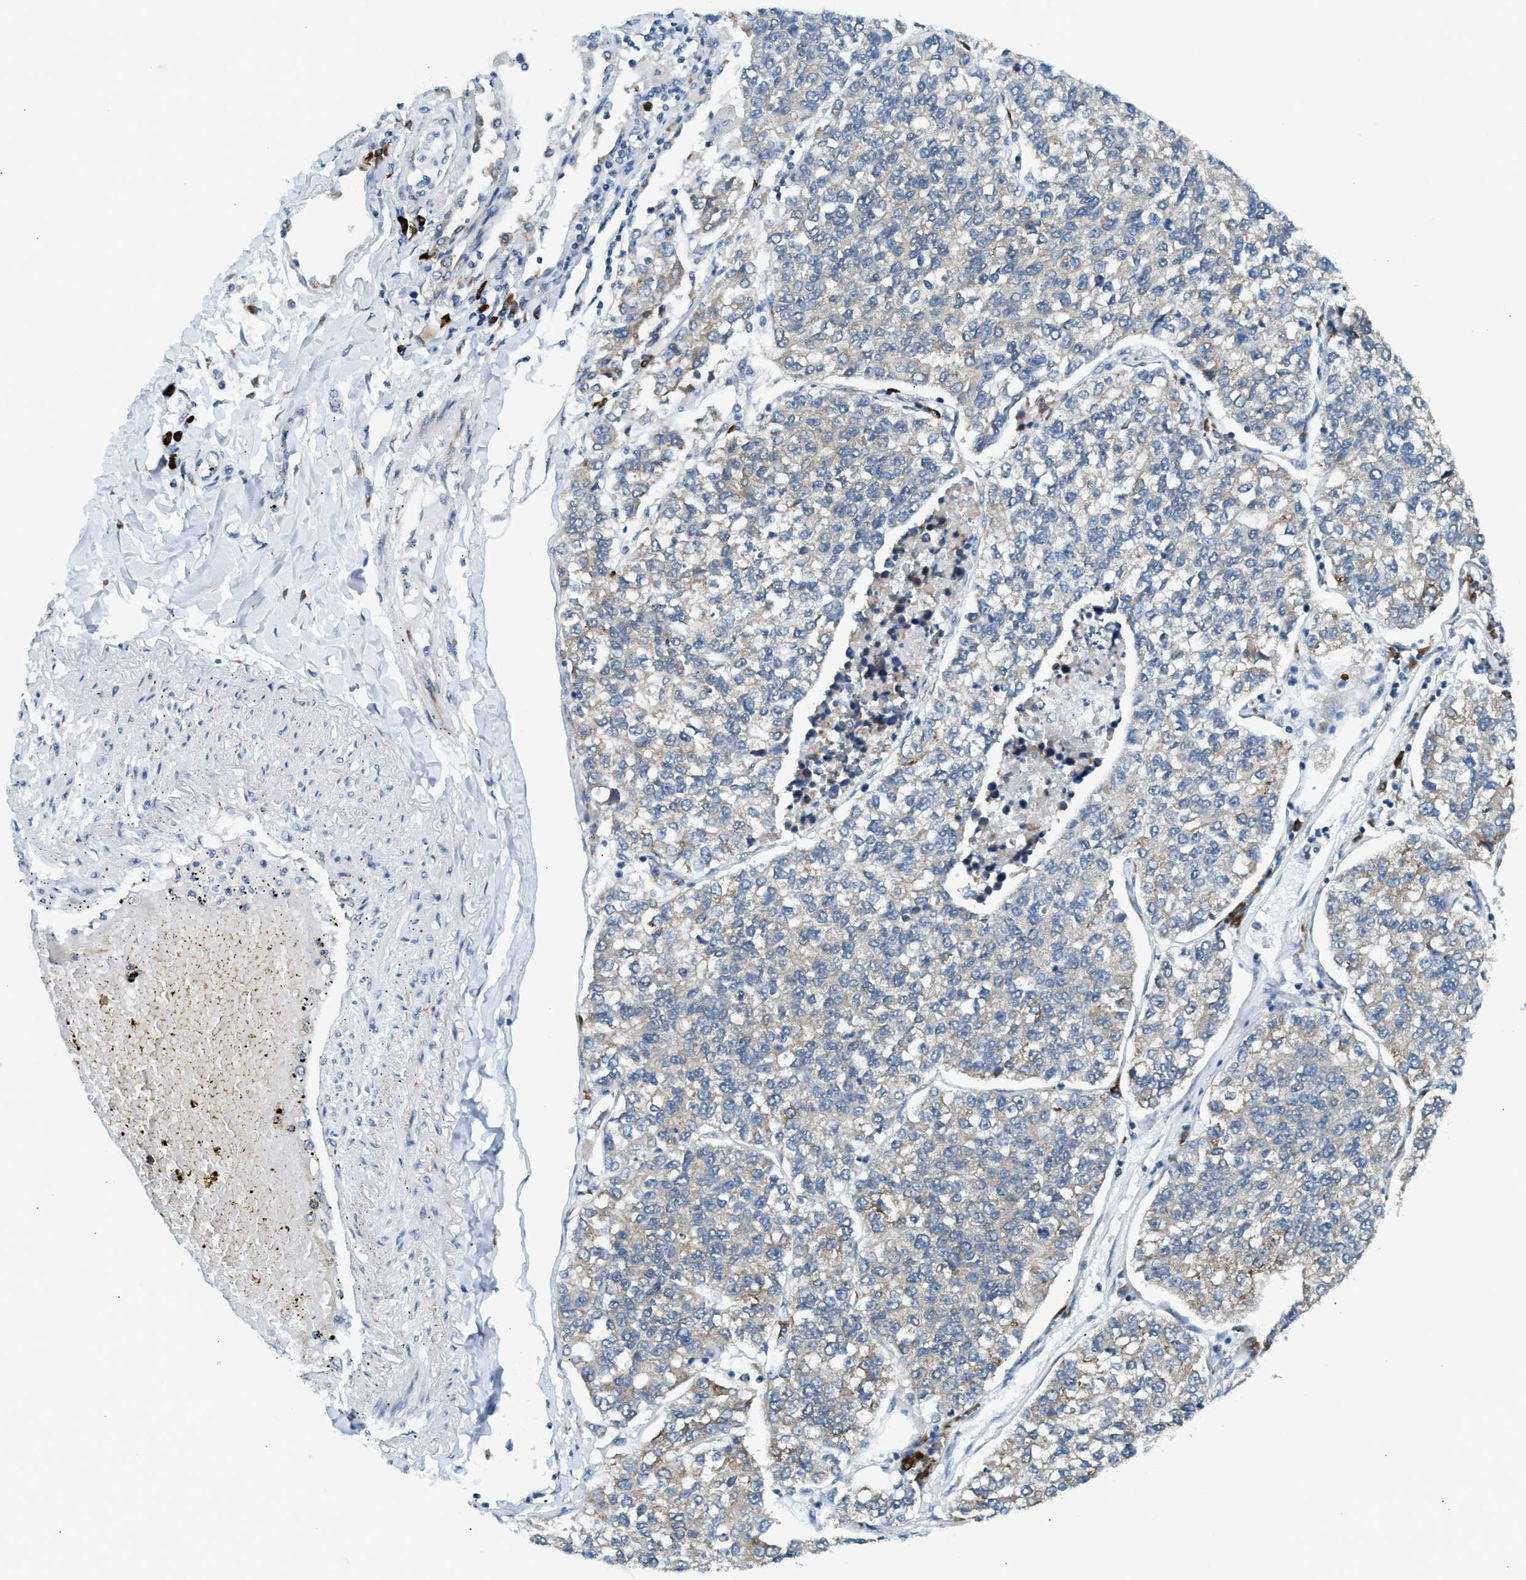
{"staining": {"intensity": "weak", "quantity": ">75%", "location": "cytoplasmic/membranous"}, "tissue": "lung cancer", "cell_type": "Tumor cells", "image_type": "cancer", "snomed": [{"axis": "morphology", "description": "Adenocarcinoma, NOS"}, {"axis": "topography", "description": "Lung"}], "caption": "Brown immunohistochemical staining in human adenocarcinoma (lung) displays weak cytoplasmic/membranous positivity in approximately >75% of tumor cells. Using DAB (brown) and hematoxylin (blue) stains, captured at high magnification using brightfield microscopy.", "gene": "KCNC2", "patient": {"sex": "male", "age": 49}}